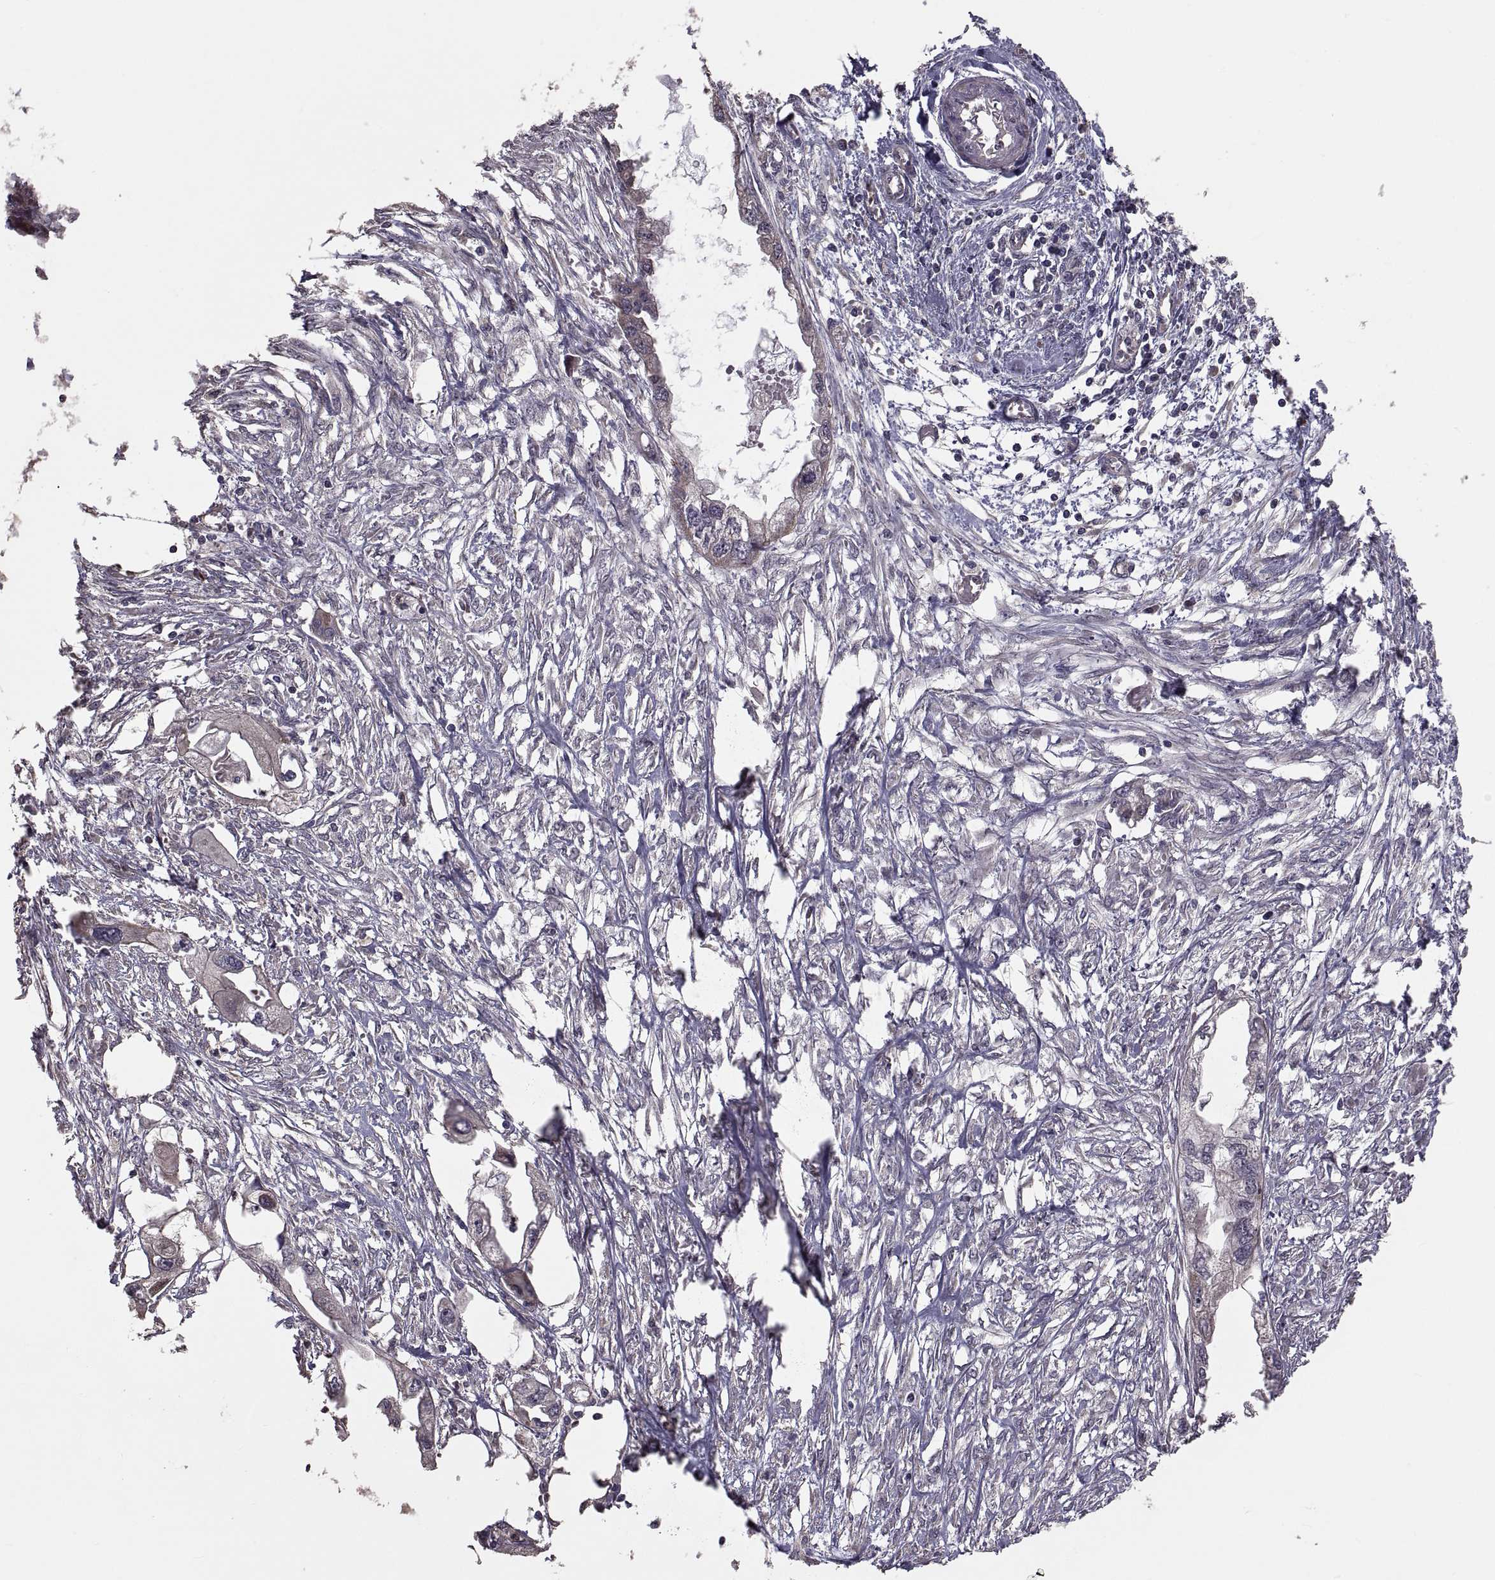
{"staining": {"intensity": "moderate", "quantity": "<25%", "location": "cytoplasmic/membranous"}, "tissue": "endometrial cancer", "cell_type": "Tumor cells", "image_type": "cancer", "snomed": [{"axis": "morphology", "description": "Adenocarcinoma, NOS"}, {"axis": "morphology", "description": "Adenocarcinoma, metastatic, NOS"}, {"axis": "topography", "description": "Adipose tissue"}, {"axis": "topography", "description": "Endometrium"}], "caption": "Endometrial cancer (metastatic adenocarcinoma) was stained to show a protein in brown. There is low levels of moderate cytoplasmic/membranous positivity in approximately <25% of tumor cells. (Stains: DAB in brown, nuclei in blue, Microscopy: brightfield microscopy at high magnification).", "gene": "PMM2", "patient": {"sex": "female", "age": 67}}